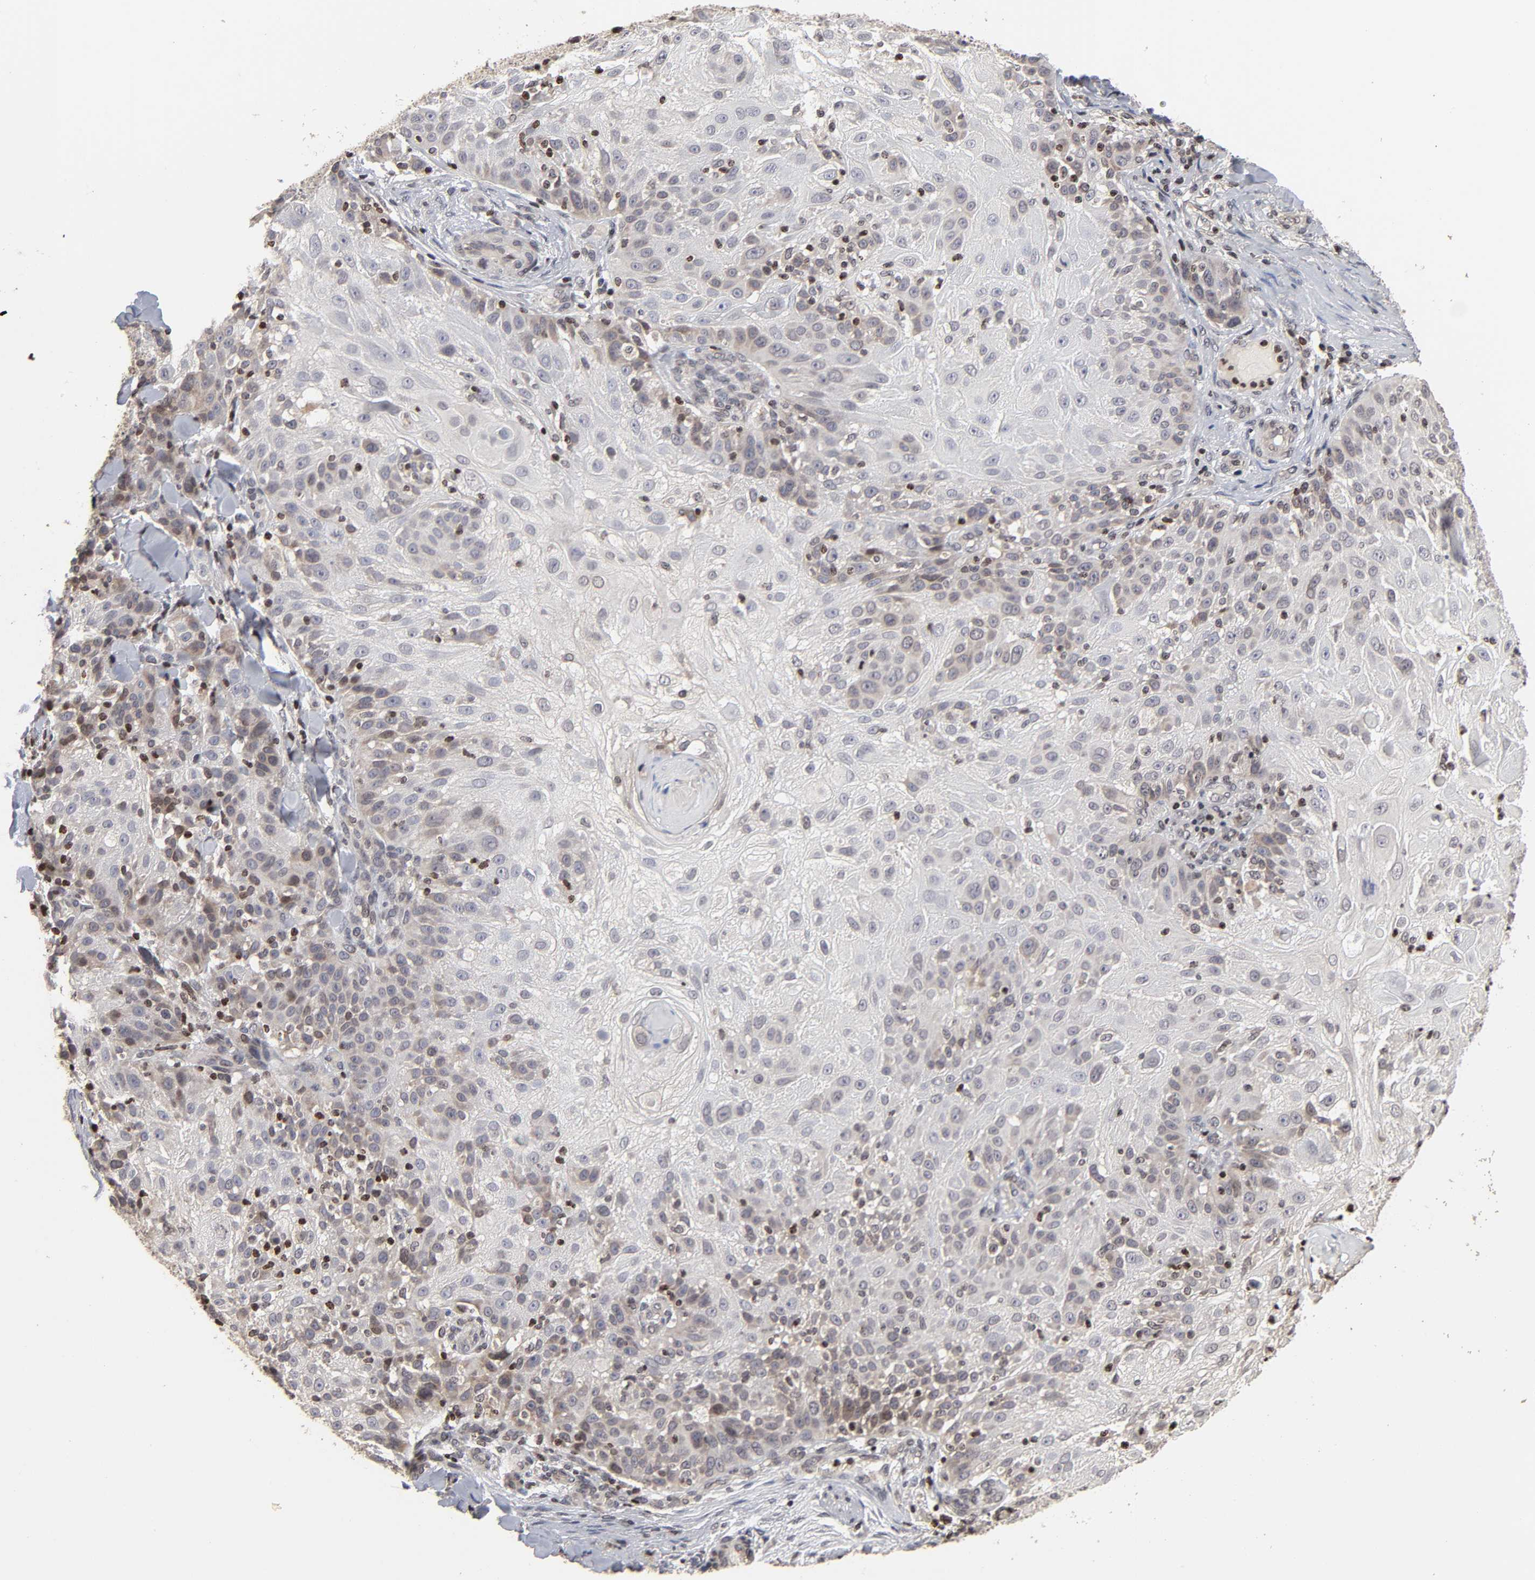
{"staining": {"intensity": "weak", "quantity": "<25%", "location": "cytoplasmic/membranous"}, "tissue": "skin cancer", "cell_type": "Tumor cells", "image_type": "cancer", "snomed": [{"axis": "morphology", "description": "Normal tissue, NOS"}, {"axis": "morphology", "description": "Squamous cell carcinoma, NOS"}, {"axis": "topography", "description": "Skin"}], "caption": "Immunohistochemistry (IHC) photomicrograph of skin cancer stained for a protein (brown), which reveals no expression in tumor cells.", "gene": "ZNF473", "patient": {"sex": "female", "age": 83}}